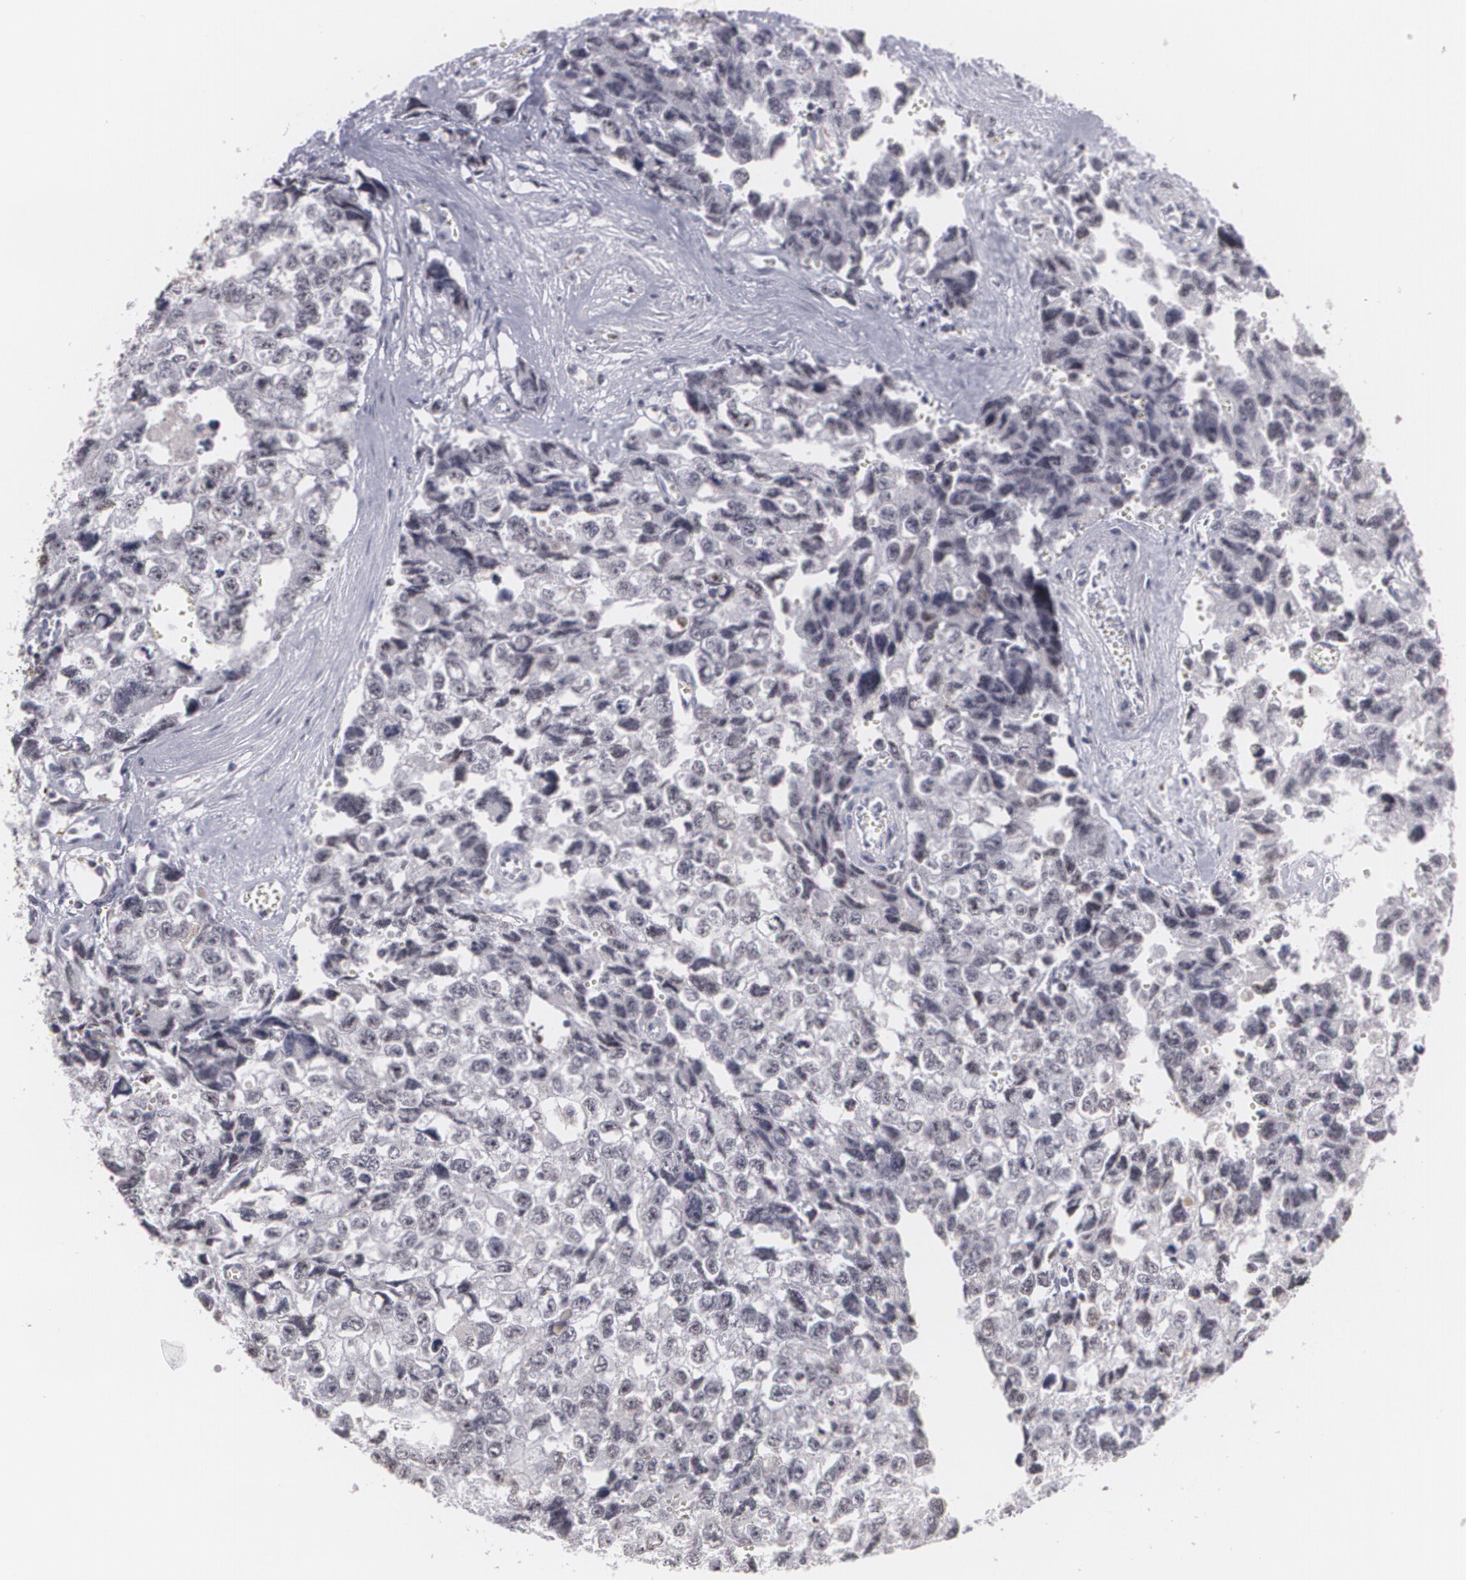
{"staining": {"intensity": "negative", "quantity": "none", "location": "none"}, "tissue": "testis cancer", "cell_type": "Tumor cells", "image_type": "cancer", "snomed": [{"axis": "morphology", "description": "Carcinoma, Embryonal, NOS"}, {"axis": "topography", "description": "Testis"}], "caption": "This is an immunohistochemistry (IHC) photomicrograph of embryonal carcinoma (testis). There is no positivity in tumor cells.", "gene": "RRP7A", "patient": {"sex": "male", "age": 31}}